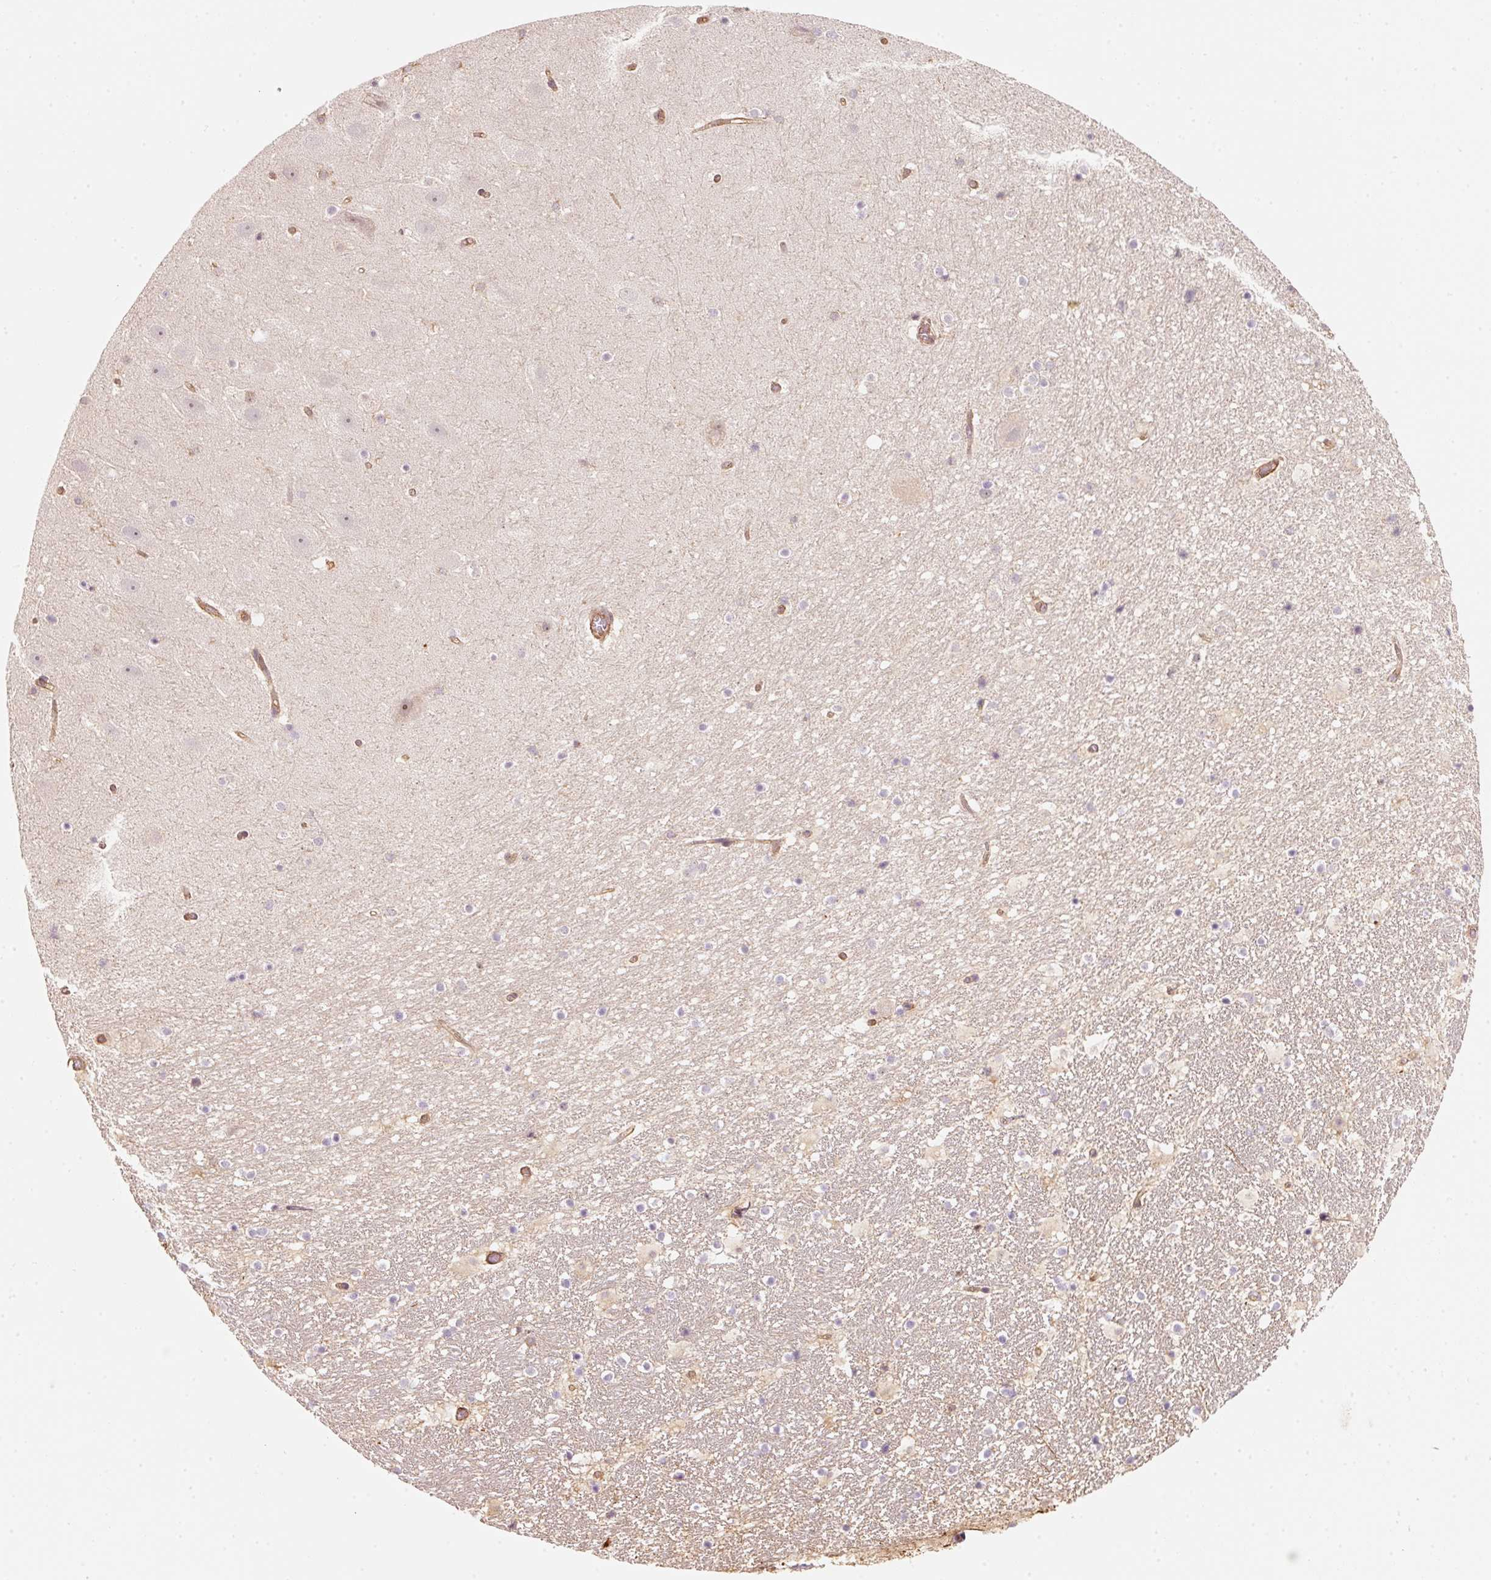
{"staining": {"intensity": "negative", "quantity": "none", "location": "none"}, "tissue": "hippocampus", "cell_type": "Glial cells", "image_type": "normal", "snomed": [{"axis": "morphology", "description": "Normal tissue, NOS"}, {"axis": "topography", "description": "Hippocampus"}], "caption": "Glial cells show no significant staining in benign hippocampus. (Stains: DAB (3,3'-diaminobenzidine) immunohistochemistry with hematoxylin counter stain, Microscopy: brightfield microscopy at high magnification).", "gene": "CEP95", "patient": {"sex": "male", "age": 37}}